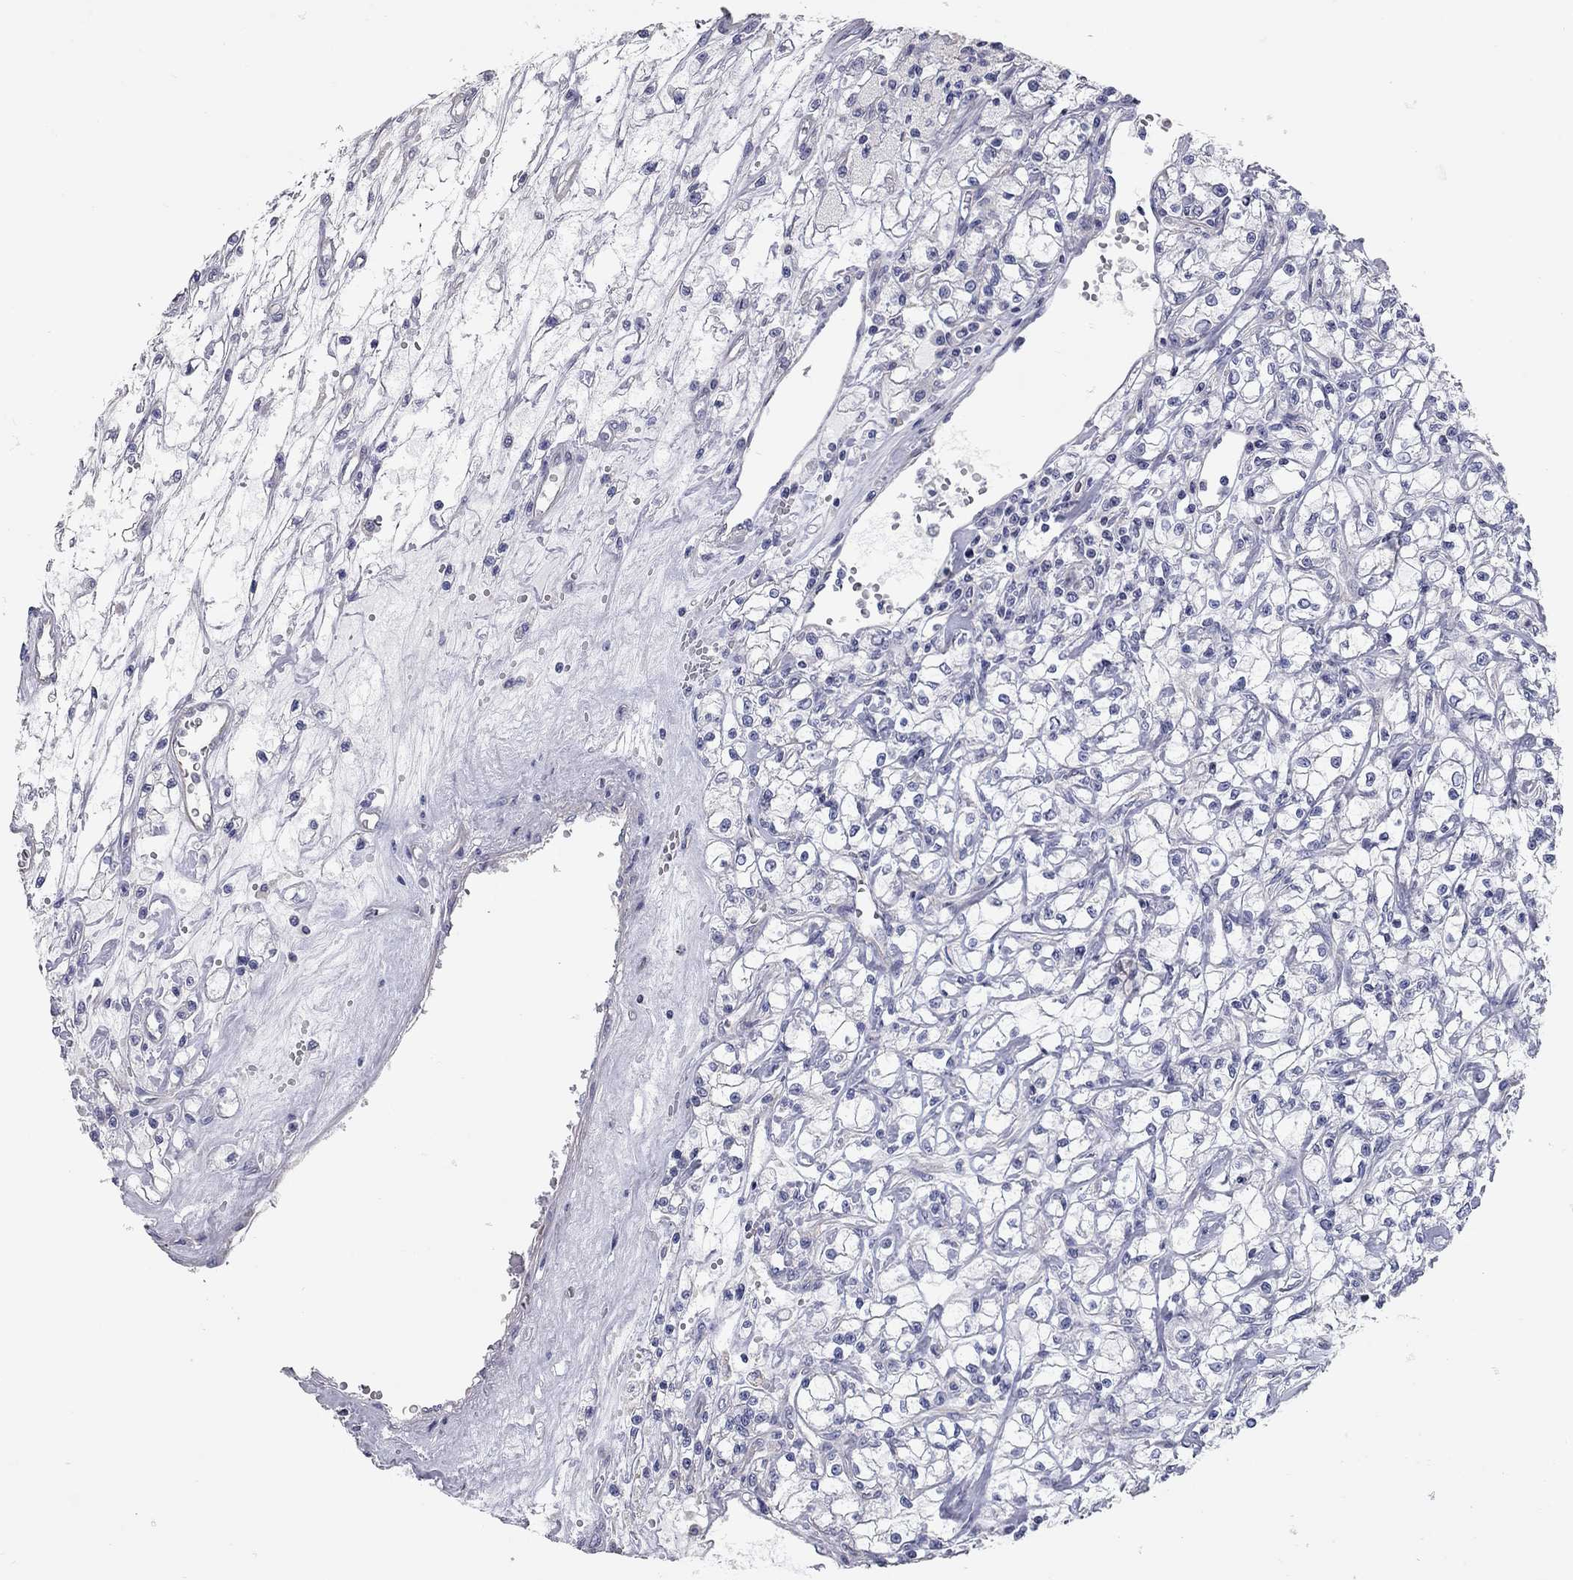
{"staining": {"intensity": "negative", "quantity": "none", "location": "none"}, "tissue": "renal cancer", "cell_type": "Tumor cells", "image_type": "cancer", "snomed": [{"axis": "morphology", "description": "Adenocarcinoma, NOS"}, {"axis": "topography", "description": "Kidney"}], "caption": "A high-resolution photomicrograph shows immunohistochemistry (IHC) staining of adenocarcinoma (renal), which exhibits no significant expression in tumor cells.", "gene": "C10orf90", "patient": {"sex": "female", "age": 59}}